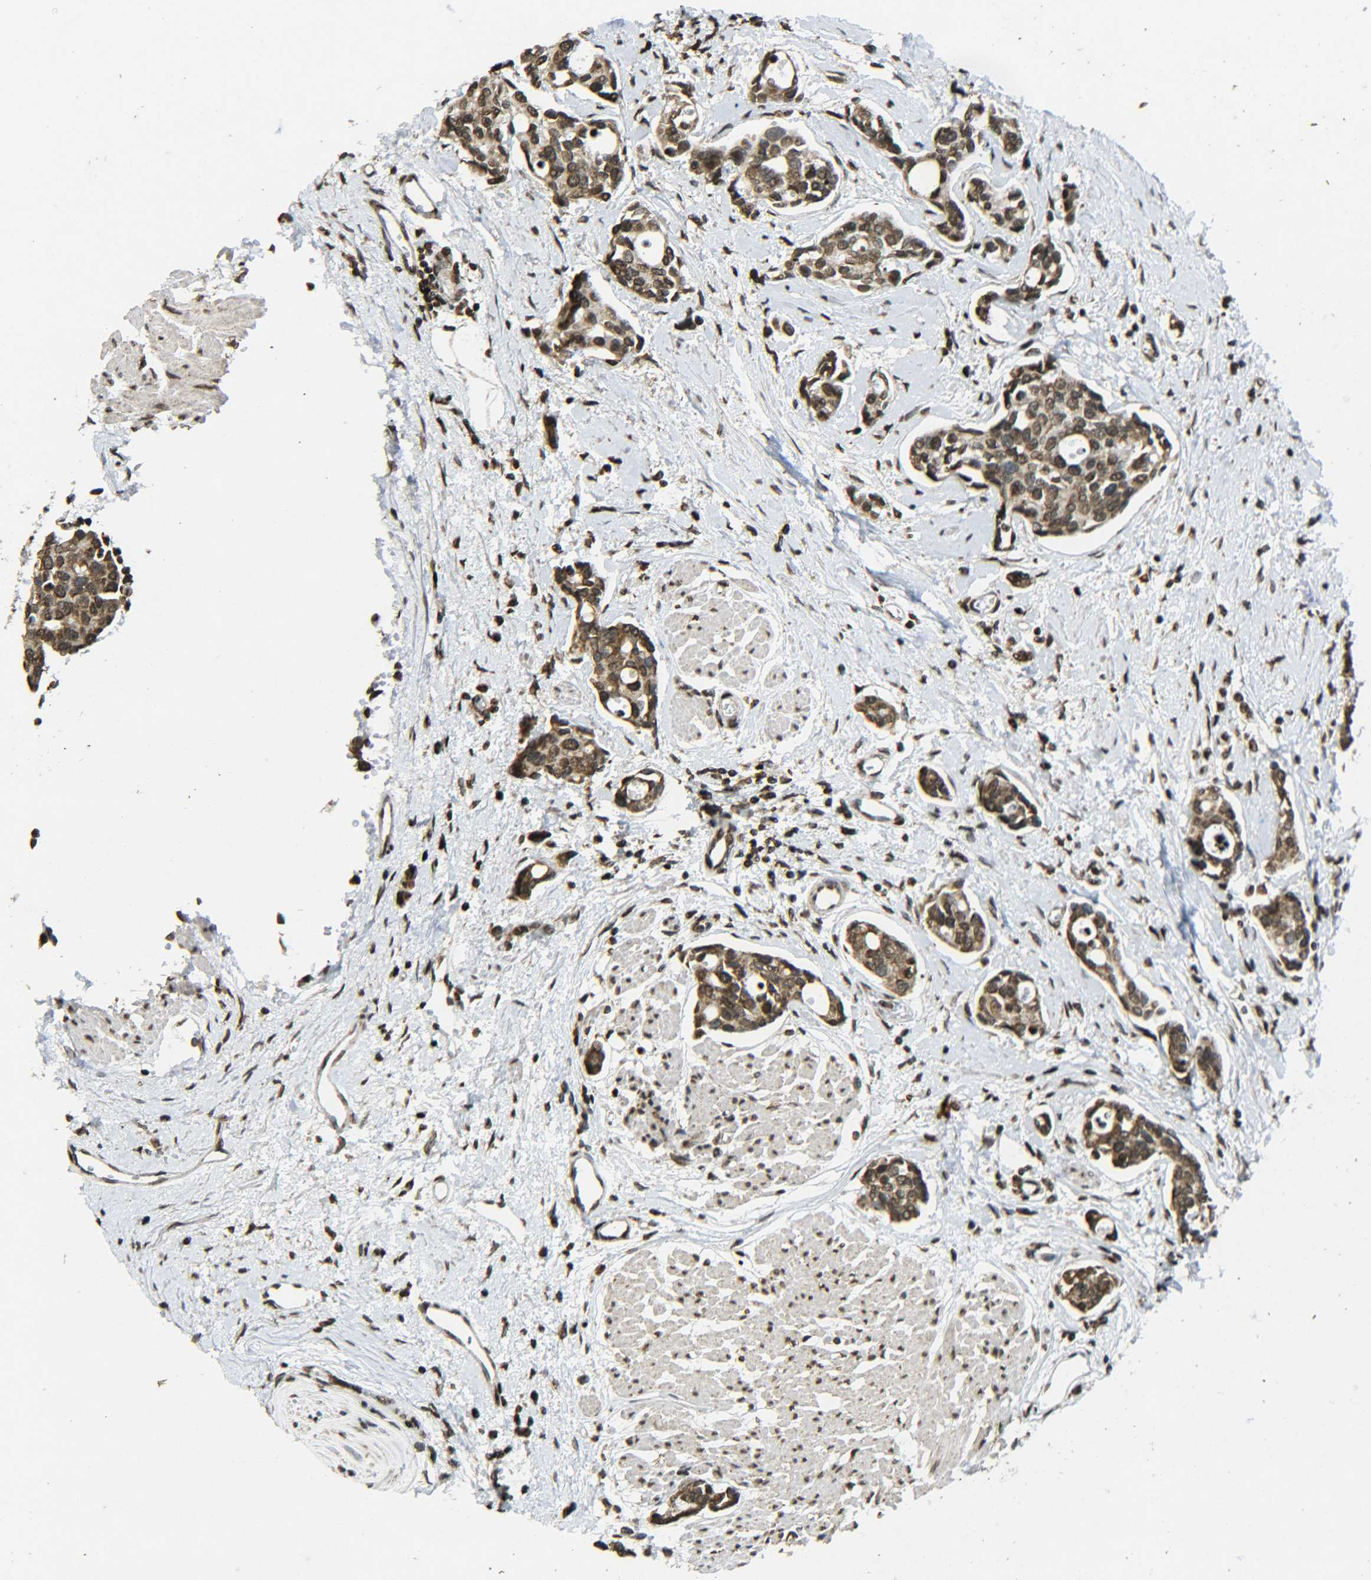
{"staining": {"intensity": "moderate", "quantity": ">75%", "location": "cytoplasmic/membranous,nuclear"}, "tissue": "urothelial cancer", "cell_type": "Tumor cells", "image_type": "cancer", "snomed": [{"axis": "morphology", "description": "Urothelial carcinoma, High grade"}, {"axis": "topography", "description": "Urinary bladder"}], "caption": "IHC micrograph of high-grade urothelial carcinoma stained for a protein (brown), which reveals medium levels of moderate cytoplasmic/membranous and nuclear positivity in about >75% of tumor cells.", "gene": "NEUROG2", "patient": {"sex": "male", "age": 78}}